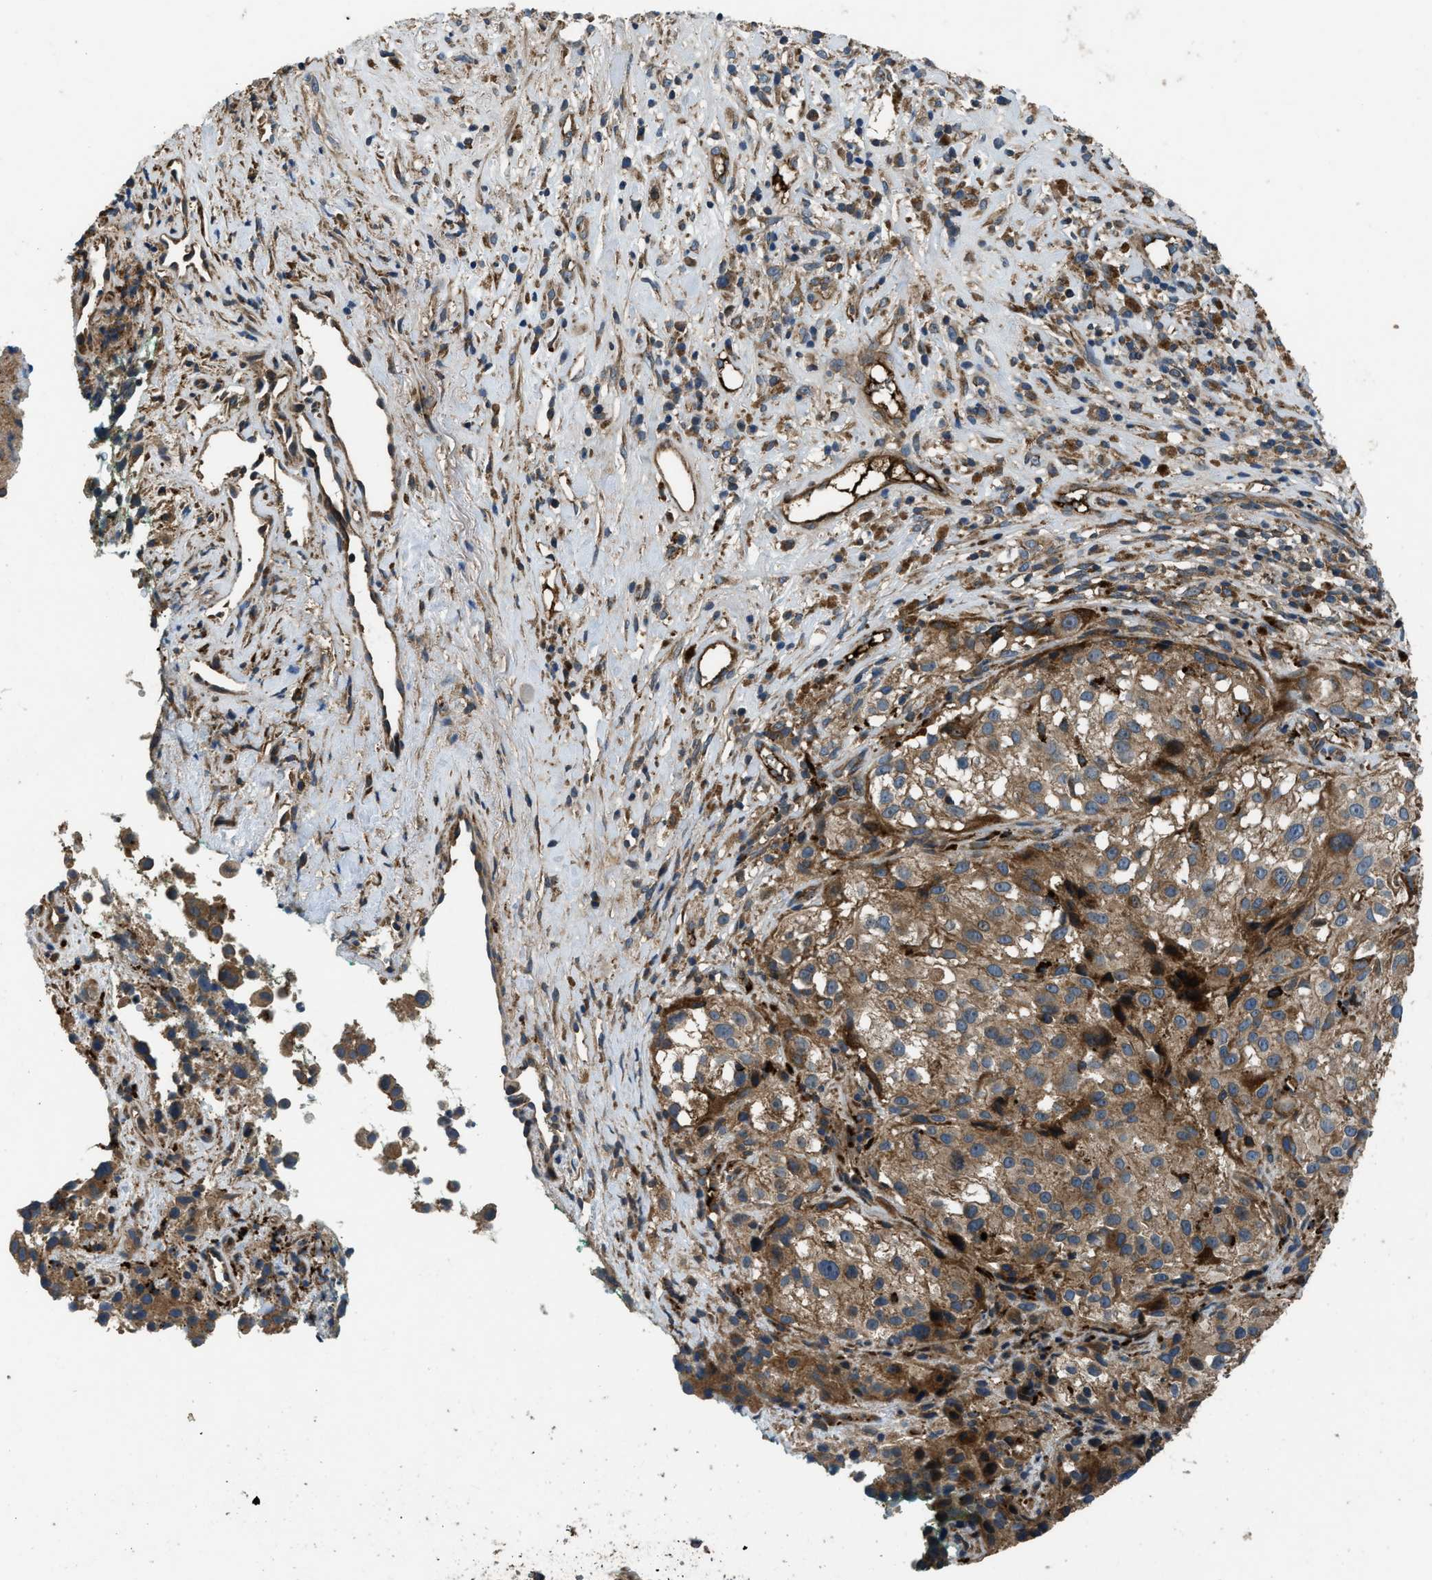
{"staining": {"intensity": "moderate", "quantity": ">75%", "location": "cytoplasmic/membranous"}, "tissue": "melanoma", "cell_type": "Tumor cells", "image_type": "cancer", "snomed": [{"axis": "morphology", "description": "Necrosis, NOS"}, {"axis": "morphology", "description": "Malignant melanoma, NOS"}, {"axis": "topography", "description": "Skin"}], "caption": "A medium amount of moderate cytoplasmic/membranous expression is identified in about >75% of tumor cells in malignant melanoma tissue.", "gene": "GGH", "patient": {"sex": "female", "age": 87}}